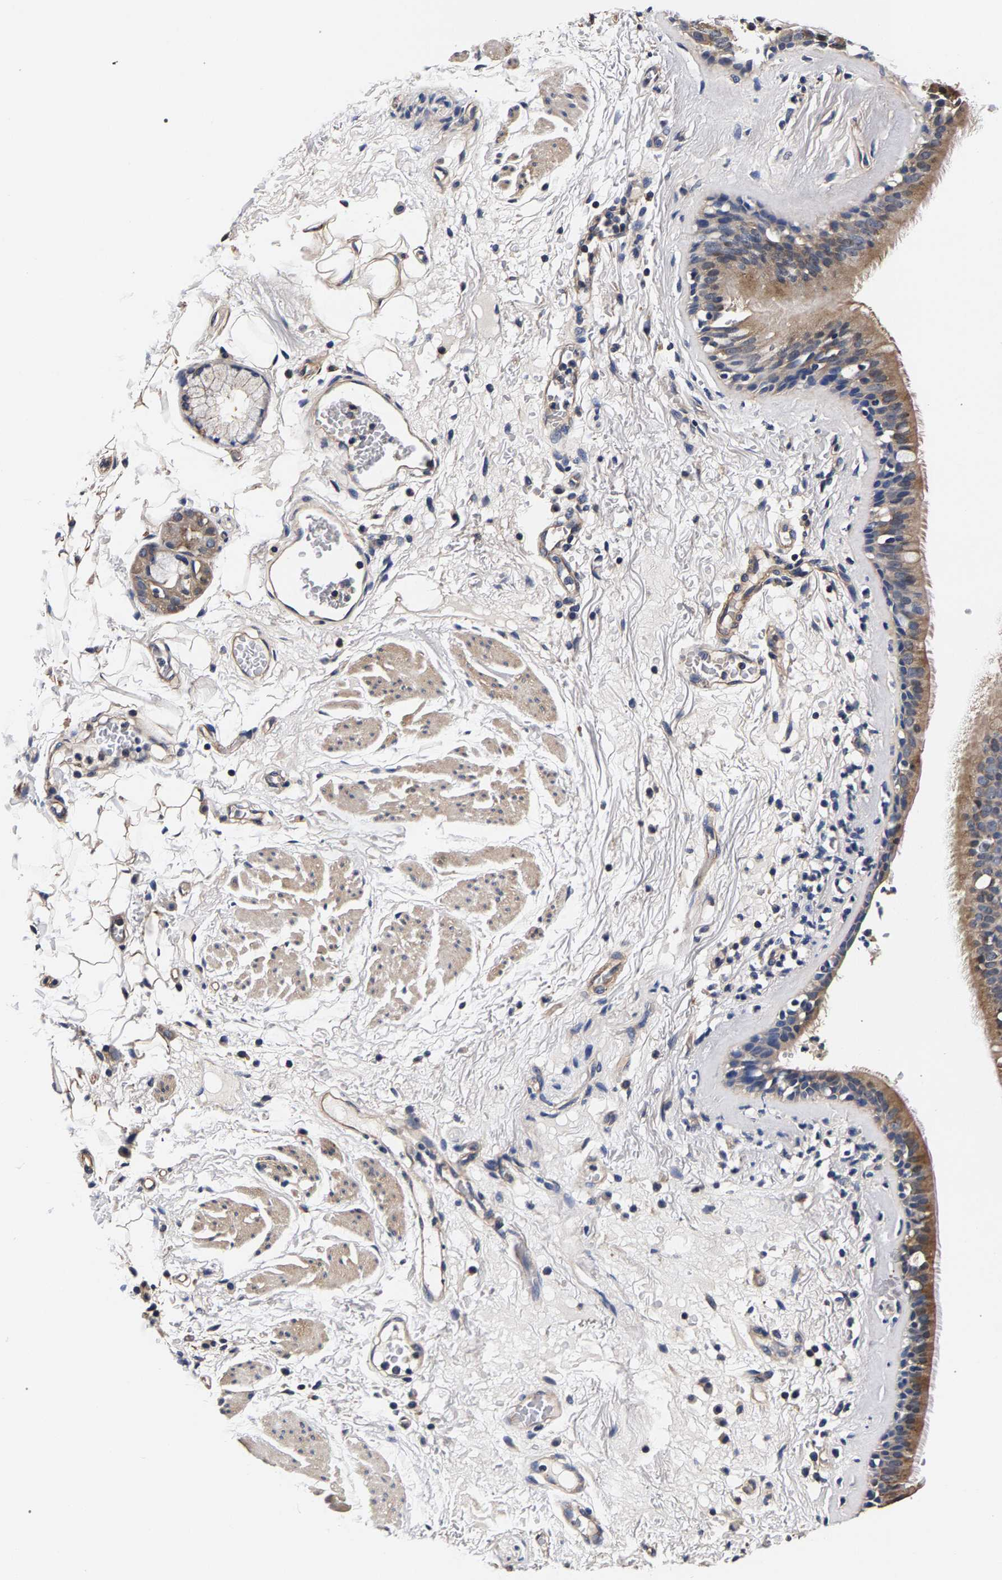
{"staining": {"intensity": "moderate", "quantity": ">75%", "location": "cytoplasmic/membranous"}, "tissue": "bronchus", "cell_type": "Respiratory epithelial cells", "image_type": "normal", "snomed": [{"axis": "morphology", "description": "Normal tissue, NOS"}, {"axis": "topography", "description": "Cartilage tissue"}], "caption": "Protein analysis of unremarkable bronchus demonstrates moderate cytoplasmic/membranous positivity in approximately >75% of respiratory epithelial cells.", "gene": "MARCHF7", "patient": {"sex": "female", "age": 63}}